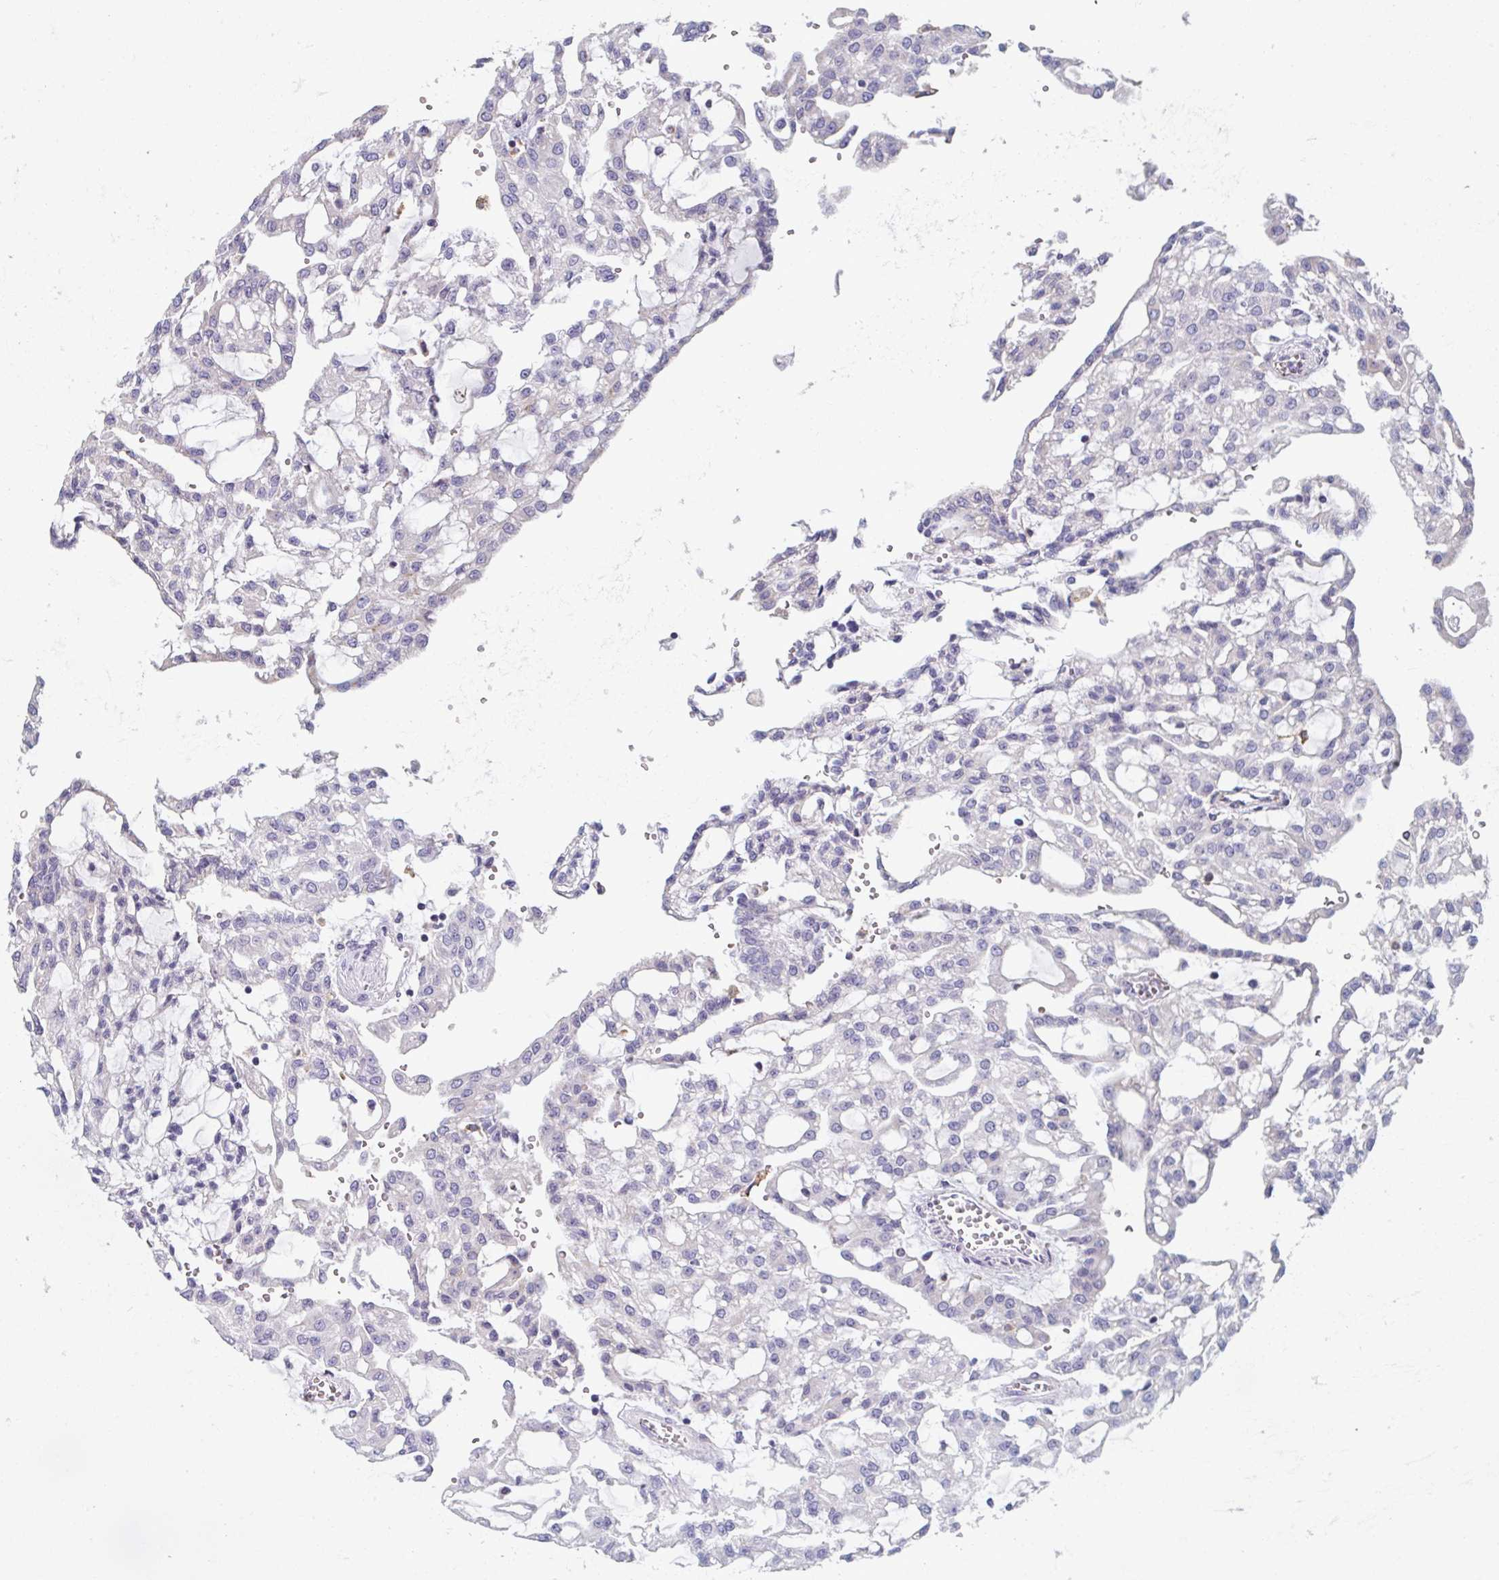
{"staining": {"intensity": "negative", "quantity": "none", "location": "none"}, "tissue": "renal cancer", "cell_type": "Tumor cells", "image_type": "cancer", "snomed": [{"axis": "morphology", "description": "Adenocarcinoma, NOS"}, {"axis": "topography", "description": "Kidney"}], "caption": "Histopathology image shows no significant protein expression in tumor cells of renal cancer.", "gene": "EIF1AD", "patient": {"sex": "male", "age": 63}}